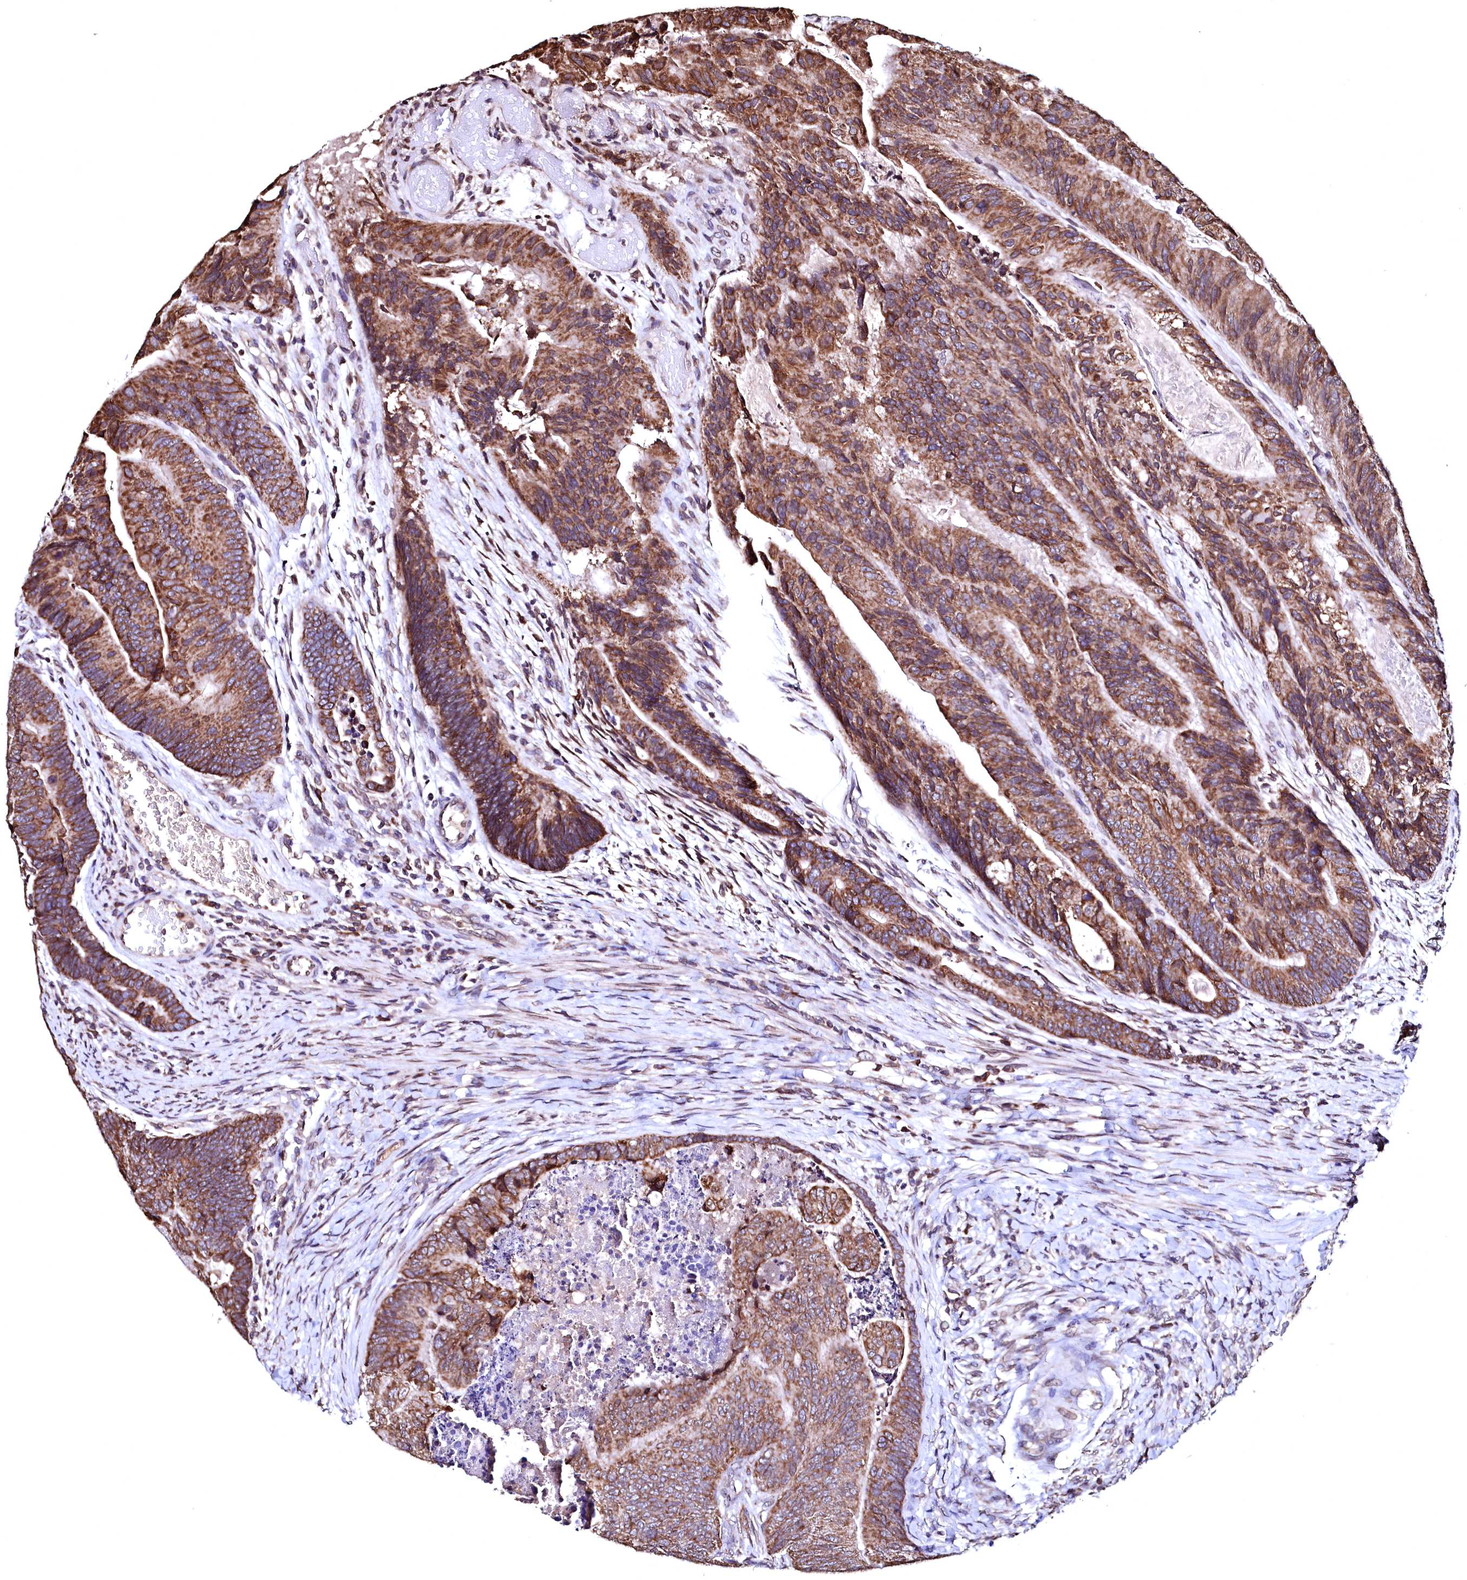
{"staining": {"intensity": "moderate", "quantity": ">75%", "location": "cytoplasmic/membranous"}, "tissue": "colorectal cancer", "cell_type": "Tumor cells", "image_type": "cancer", "snomed": [{"axis": "morphology", "description": "Adenocarcinoma, NOS"}, {"axis": "topography", "description": "Colon"}], "caption": "Immunohistochemistry (DAB) staining of human colorectal cancer (adenocarcinoma) displays moderate cytoplasmic/membranous protein positivity in approximately >75% of tumor cells.", "gene": "HAND1", "patient": {"sex": "female", "age": 67}}